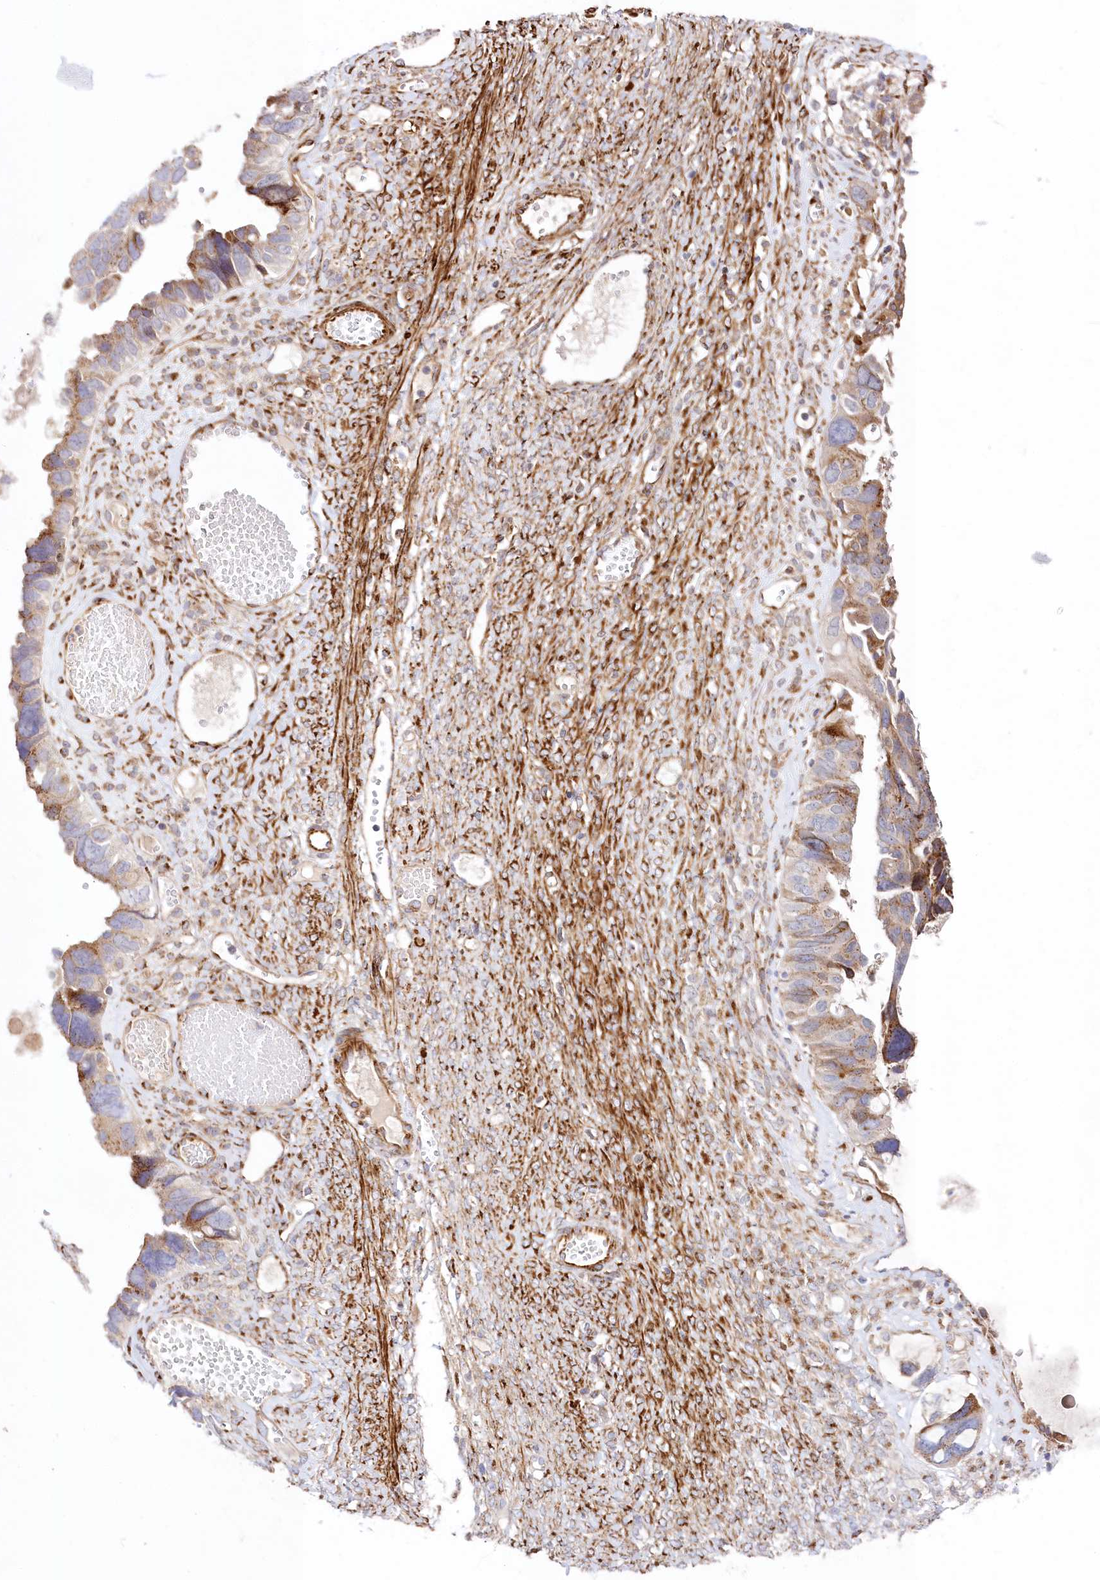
{"staining": {"intensity": "moderate", "quantity": "25%-75%", "location": "cytoplasmic/membranous"}, "tissue": "ovarian cancer", "cell_type": "Tumor cells", "image_type": "cancer", "snomed": [{"axis": "morphology", "description": "Cystadenocarcinoma, serous, NOS"}, {"axis": "topography", "description": "Ovary"}], "caption": "Immunohistochemistry (IHC) histopathology image of human serous cystadenocarcinoma (ovarian) stained for a protein (brown), which reveals medium levels of moderate cytoplasmic/membranous staining in approximately 25%-75% of tumor cells.", "gene": "ABRAXAS2", "patient": {"sex": "female", "age": 79}}